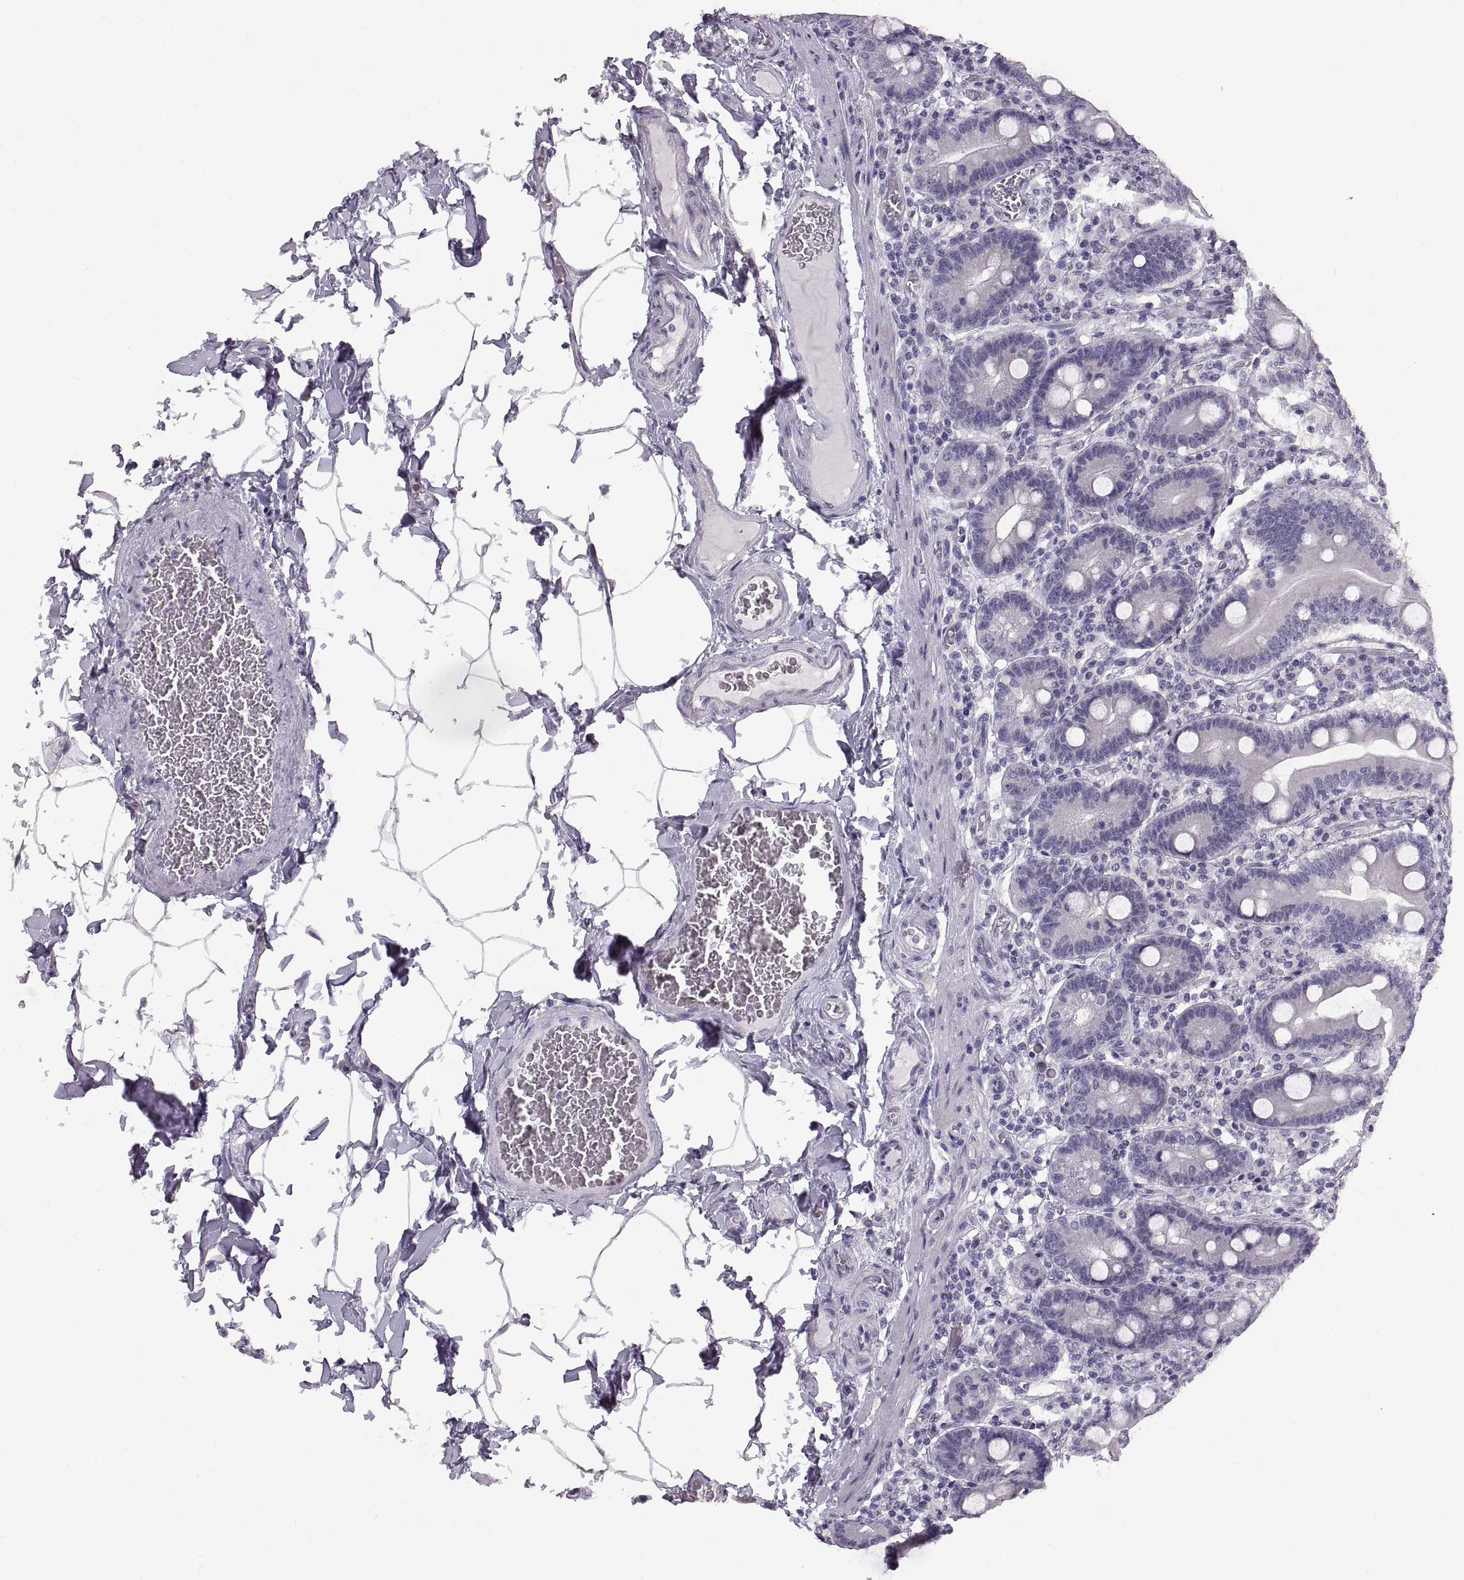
{"staining": {"intensity": "negative", "quantity": "none", "location": "none"}, "tissue": "small intestine", "cell_type": "Glandular cells", "image_type": "normal", "snomed": [{"axis": "morphology", "description": "Normal tissue, NOS"}, {"axis": "topography", "description": "Small intestine"}], "caption": "Immunohistochemistry photomicrograph of normal small intestine stained for a protein (brown), which shows no staining in glandular cells.", "gene": "SPACDR", "patient": {"sex": "male", "age": 37}}